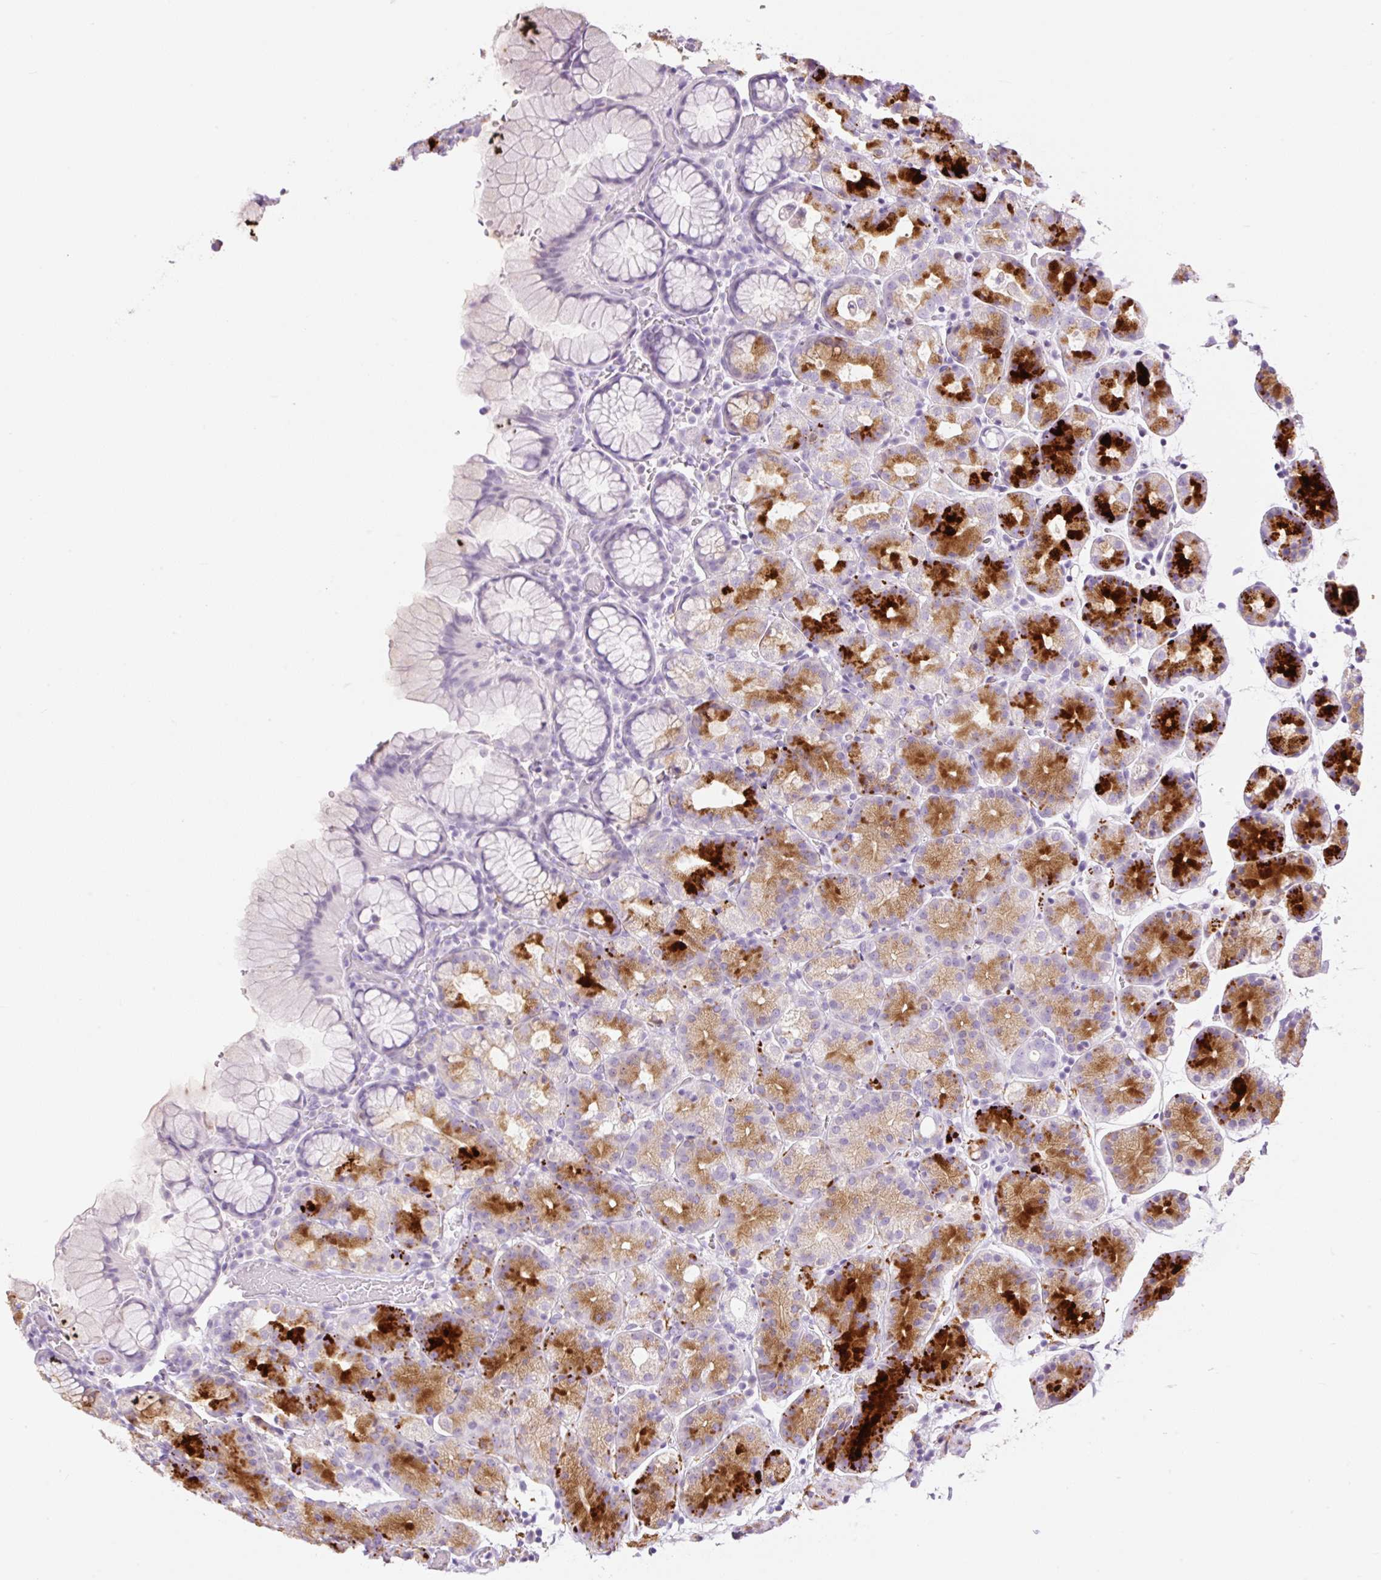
{"staining": {"intensity": "strong", "quantity": "<25%", "location": "cytoplasmic/membranous"}, "tissue": "stomach", "cell_type": "Glandular cells", "image_type": "normal", "snomed": [{"axis": "morphology", "description": "Normal tissue, NOS"}, {"axis": "topography", "description": "Stomach, upper"}], "caption": "Human stomach stained for a protein (brown) reveals strong cytoplasmic/membranous positive positivity in about <25% of glandular cells.", "gene": "SP140L", "patient": {"sex": "female", "age": 81}}